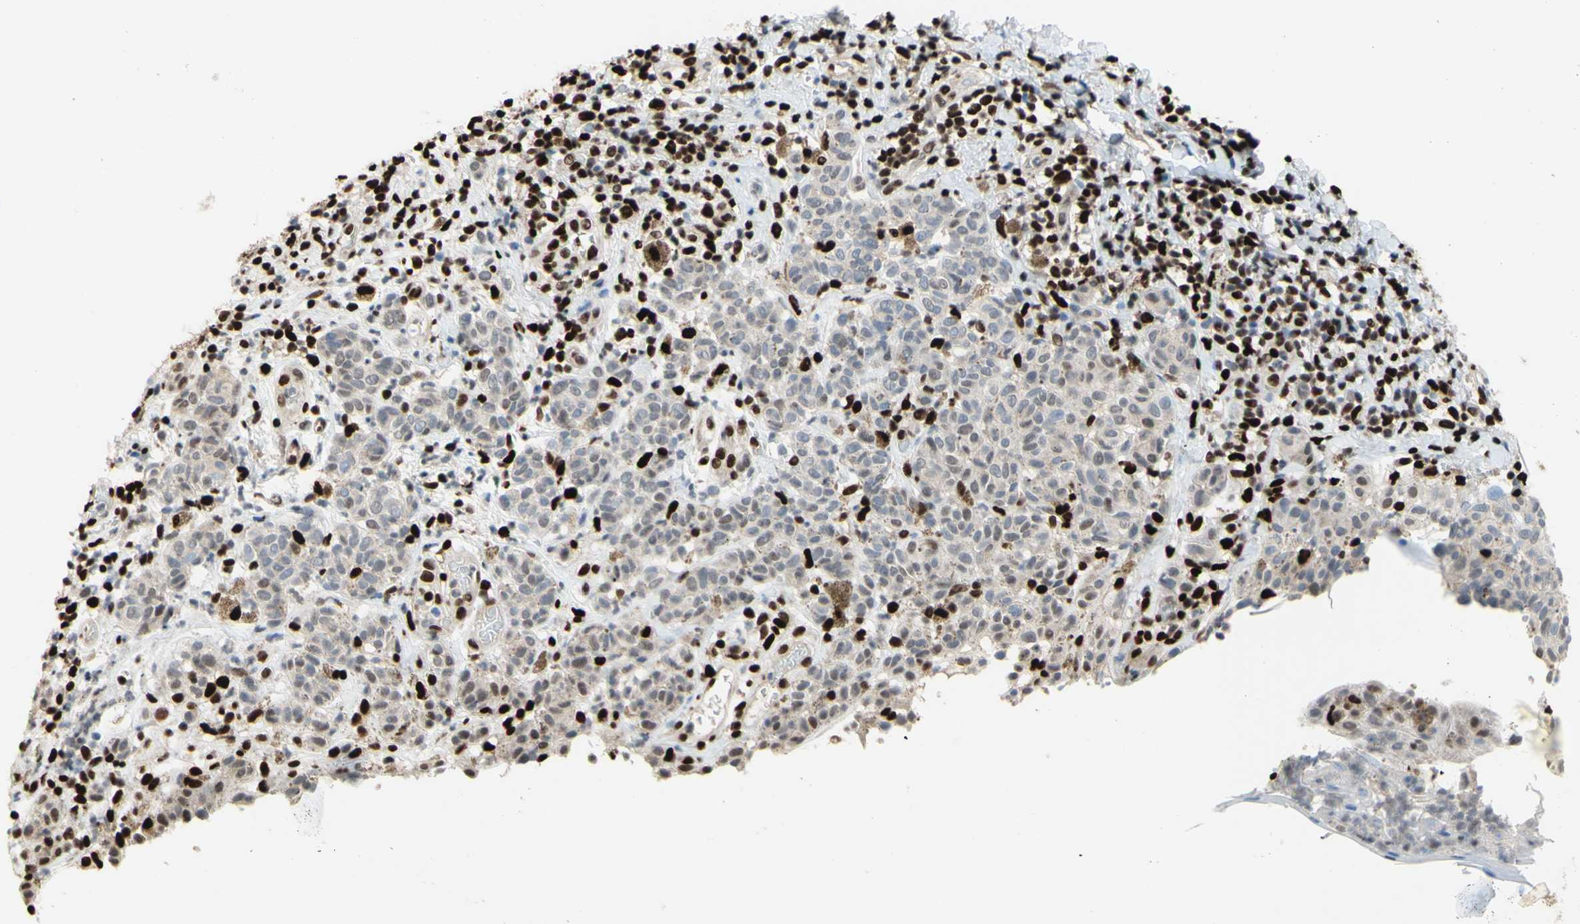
{"staining": {"intensity": "weak", "quantity": ">75%", "location": "cytoplasmic/membranous"}, "tissue": "melanoma", "cell_type": "Tumor cells", "image_type": "cancer", "snomed": [{"axis": "morphology", "description": "Malignant melanoma, NOS"}, {"axis": "topography", "description": "Skin"}], "caption": "A brown stain labels weak cytoplasmic/membranous staining of a protein in malignant melanoma tumor cells. (brown staining indicates protein expression, while blue staining denotes nuclei).", "gene": "EED", "patient": {"sex": "male", "age": 64}}